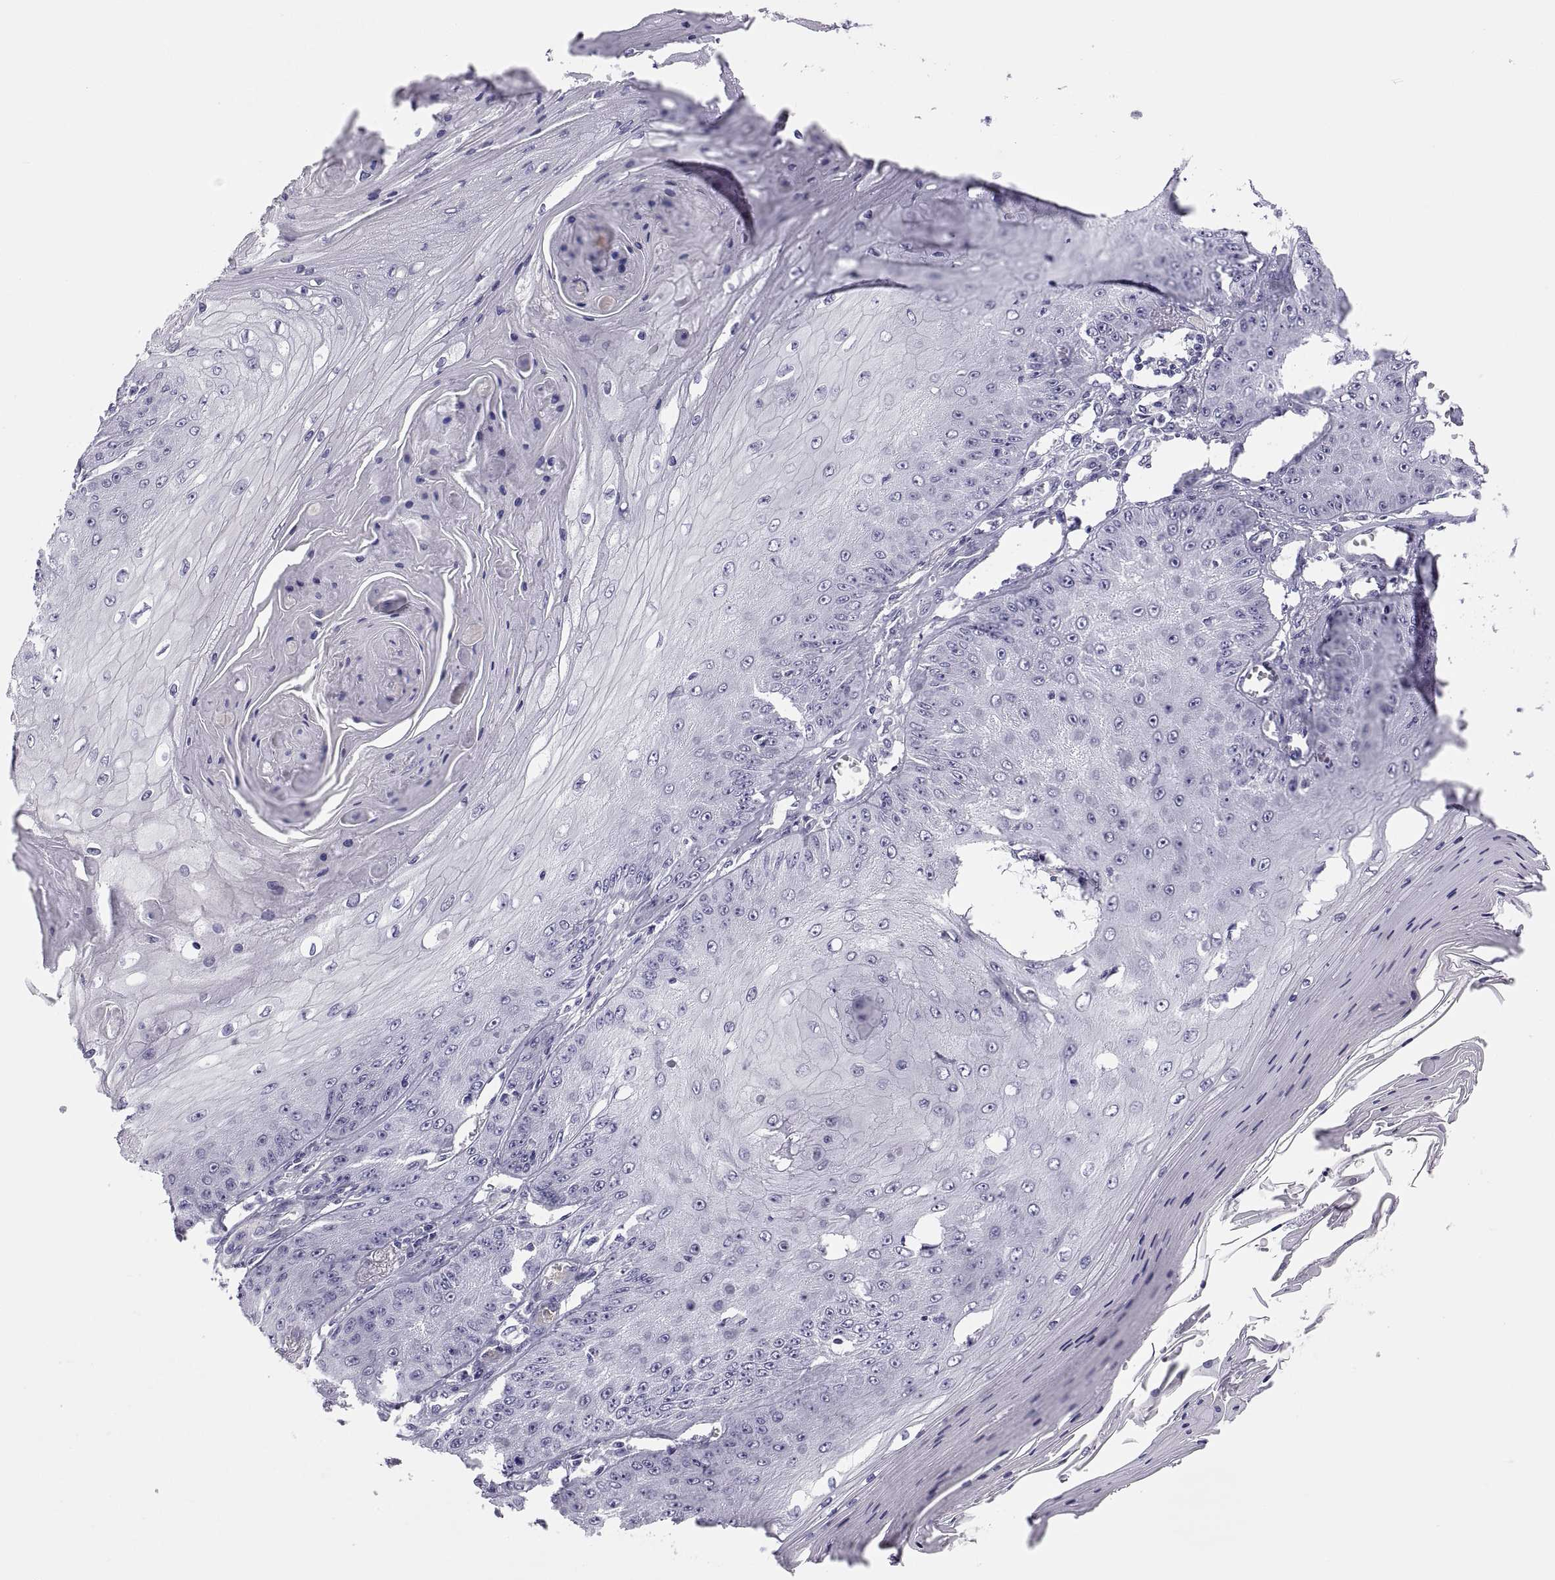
{"staining": {"intensity": "negative", "quantity": "none", "location": "none"}, "tissue": "skin cancer", "cell_type": "Tumor cells", "image_type": "cancer", "snomed": [{"axis": "morphology", "description": "Squamous cell carcinoma, NOS"}, {"axis": "topography", "description": "Skin"}], "caption": "A high-resolution micrograph shows immunohistochemistry (IHC) staining of squamous cell carcinoma (skin), which demonstrates no significant staining in tumor cells.", "gene": "STRC", "patient": {"sex": "male", "age": 70}}